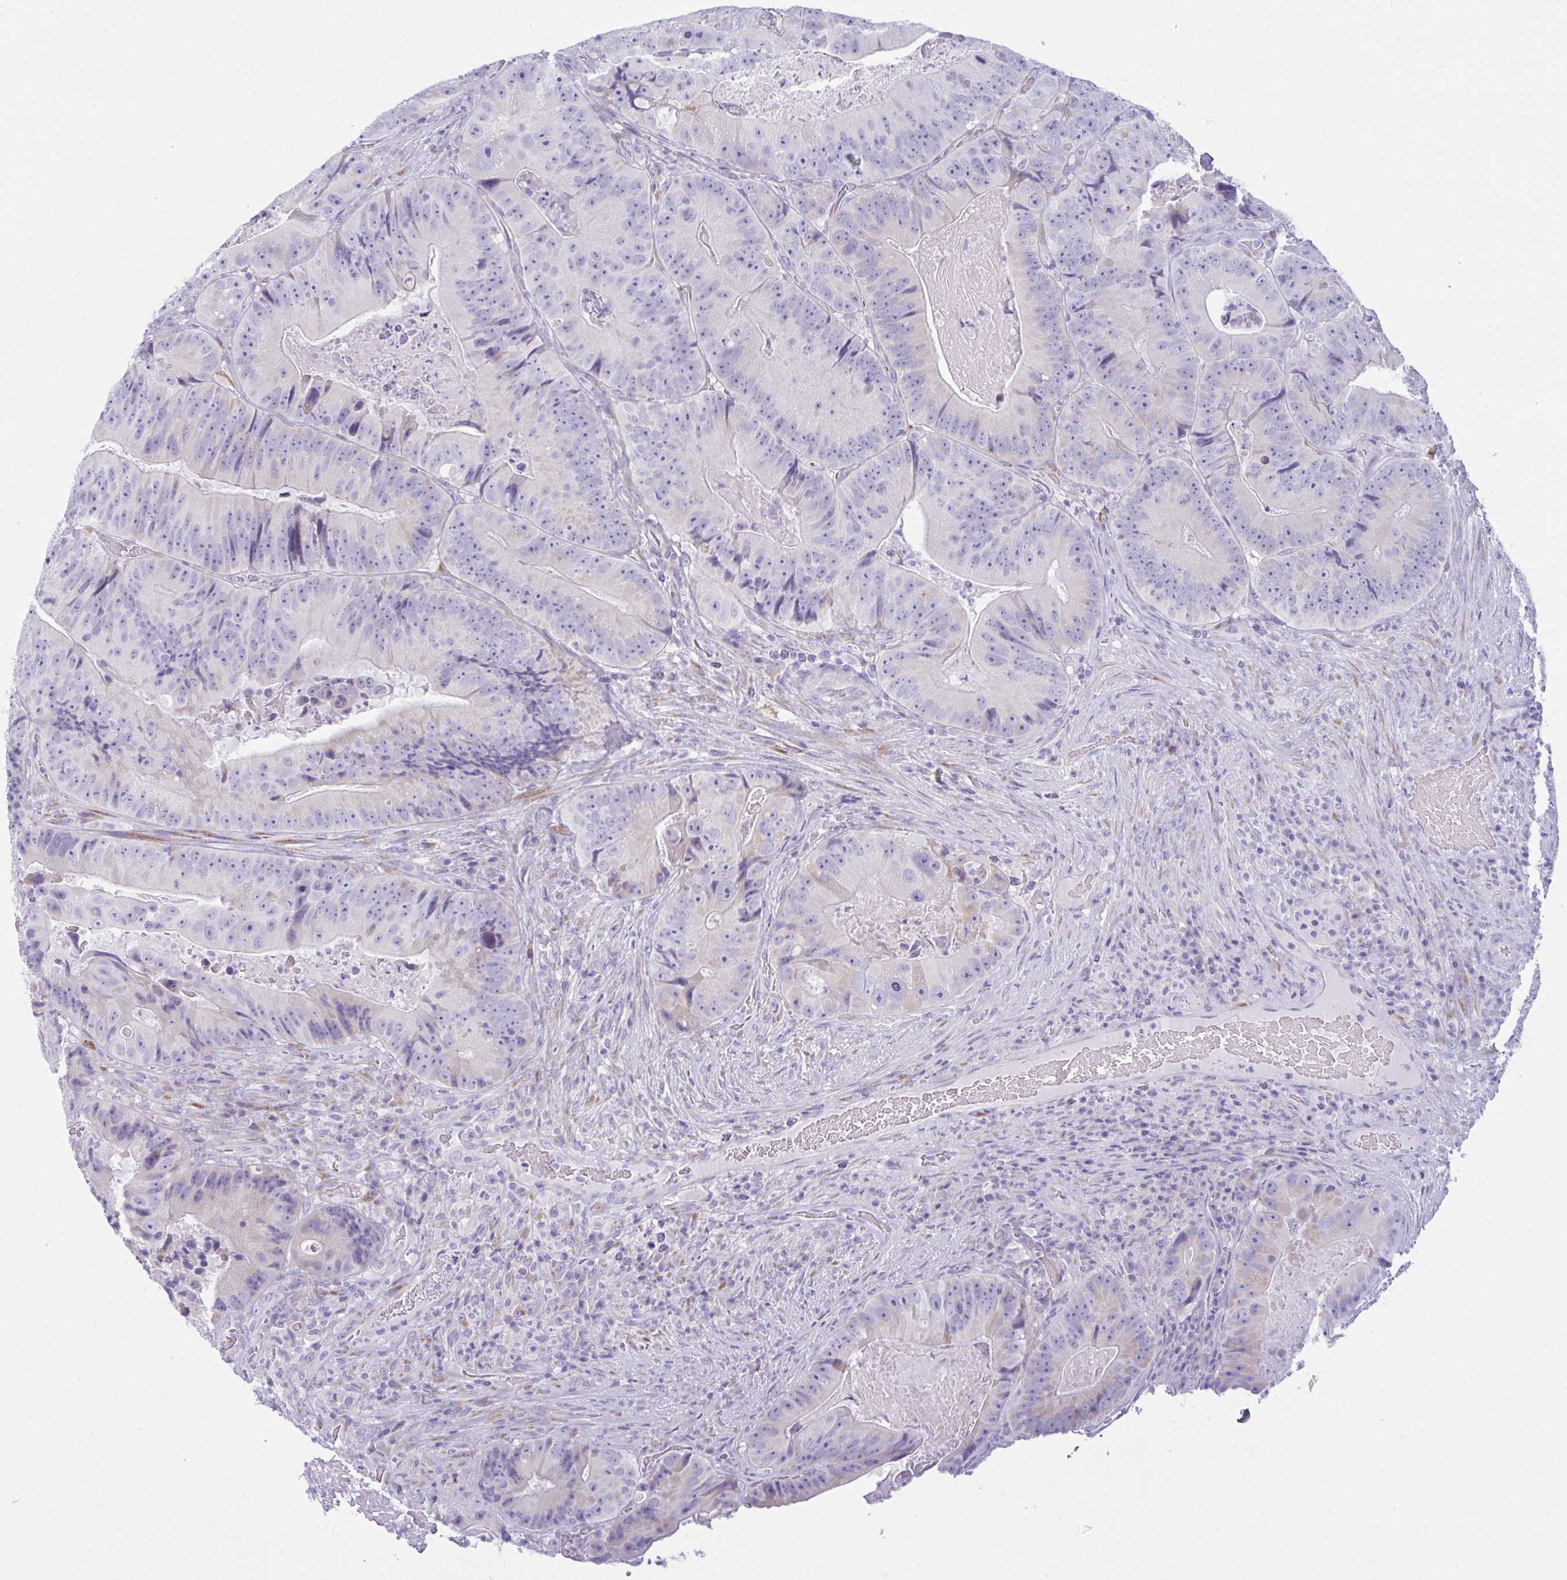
{"staining": {"intensity": "weak", "quantity": "<25%", "location": "cytoplasmic/membranous"}, "tissue": "colorectal cancer", "cell_type": "Tumor cells", "image_type": "cancer", "snomed": [{"axis": "morphology", "description": "Adenocarcinoma, NOS"}, {"axis": "topography", "description": "Colon"}], "caption": "A micrograph of human colorectal adenocarcinoma is negative for staining in tumor cells. (Stains: DAB (3,3'-diaminobenzidine) IHC with hematoxylin counter stain, Microscopy: brightfield microscopy at high magnification).", "gene": "BBS1", "patient": {"sex": "female", "age": 86}}